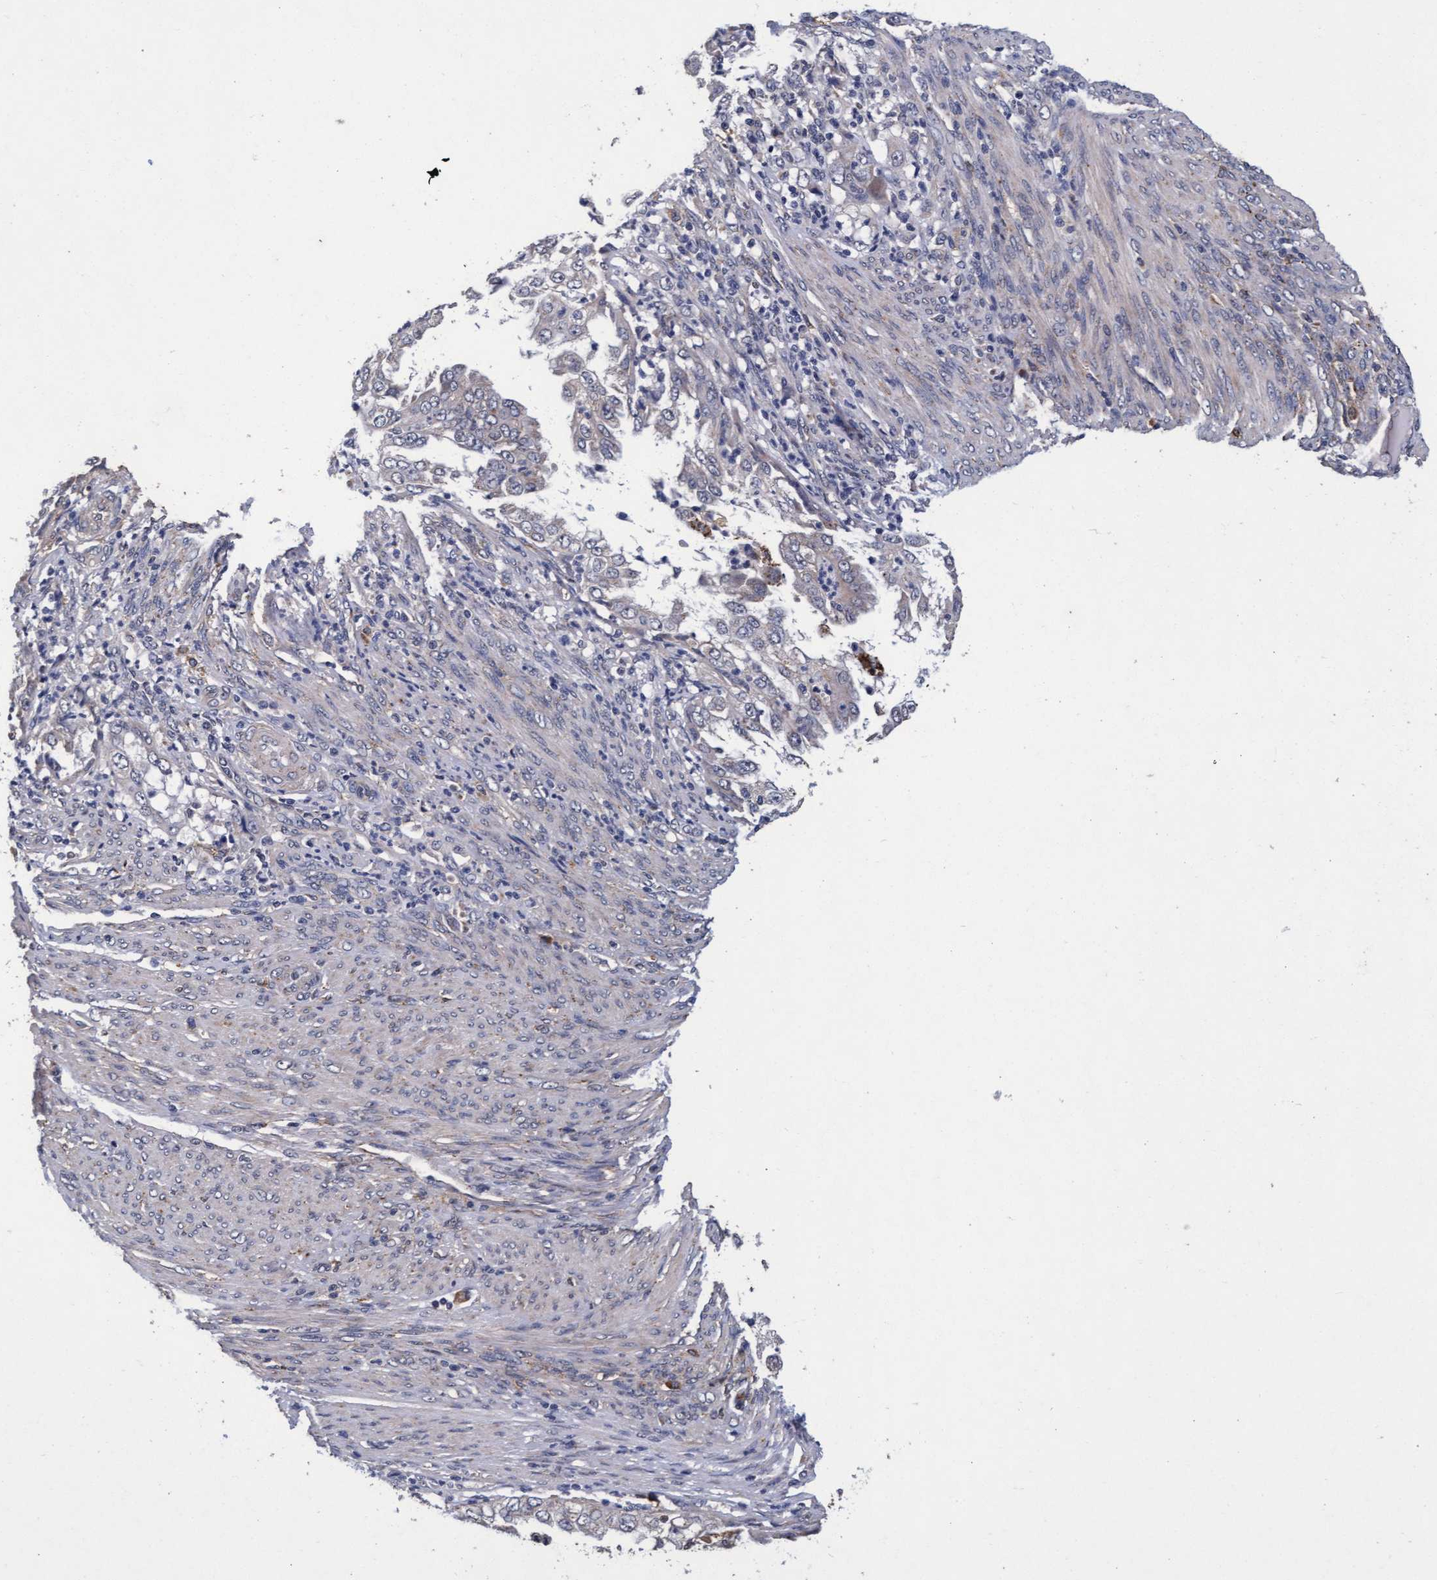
{"staining": {"intensity": "negative", "quantity": "none", "location": "none"}, "tissue": "endometrial cancer", "cell_type": "Tumor cells", "image_type": "cancer", "snomed": [{"axis": "morphology", "description": "Adenocarcinoma, NOS"}, {"axis": "topography", "description": "Endometrium"}], "caption": "Tumor cells show no significant staining in adenocarcinoma (endometrial).", "gene": "CPQ", "patient": {"sex": "female", "age": 85}}